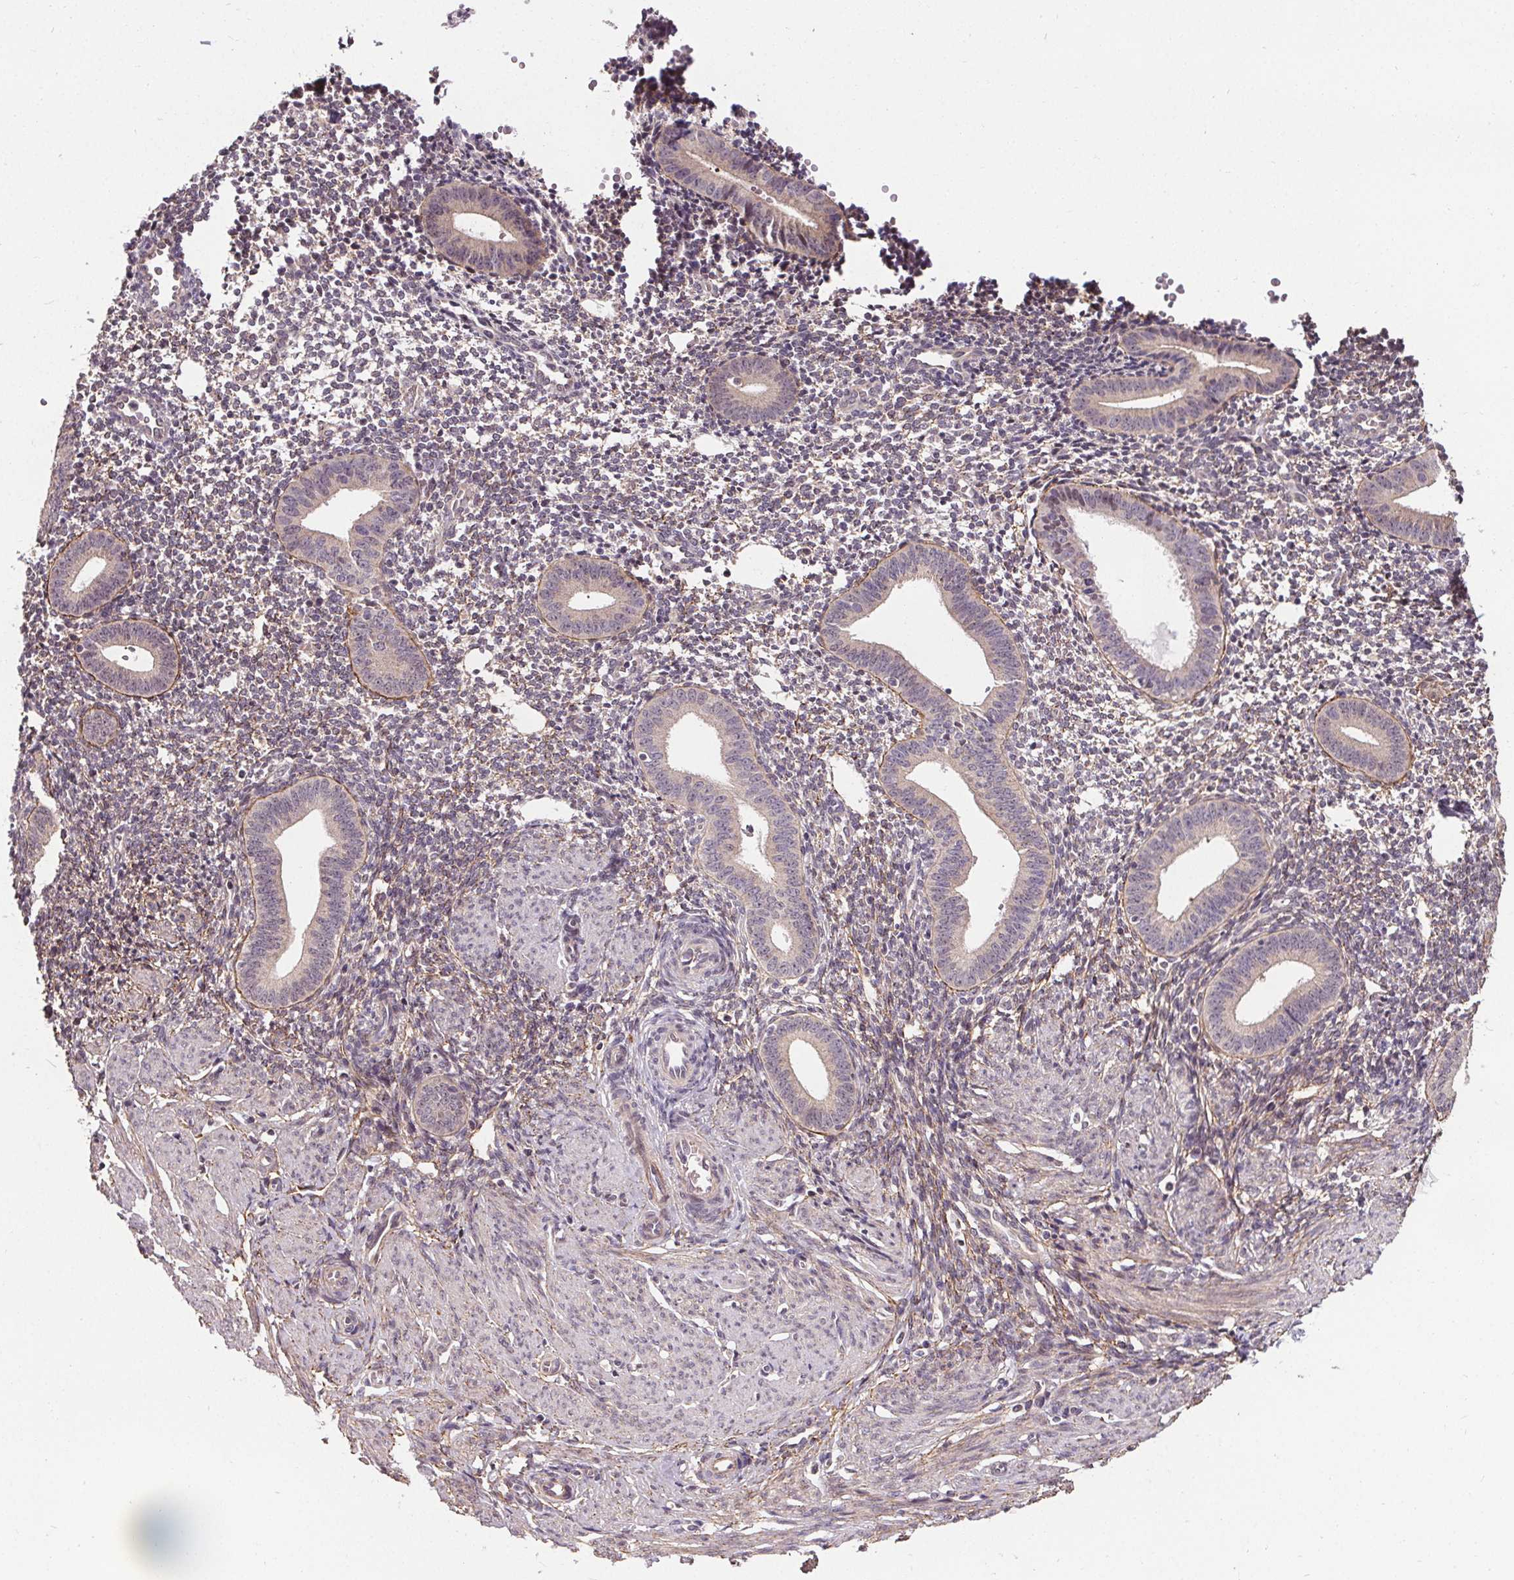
{"staining": {"intensity": "weak", "quantity": "<25%", "location": "nuclear"}, "tissue": "endometrium", "cell_type": "Cells in endometrial stroma", "image_type": "normal", "snomed": [{"axis": "morphology", "description": "Normal tissue, NOS"}, {"axis": "topography", "description": "Endometrium"}], "caption": "Cells in endometrial stroma show no significant expression in benign endometrium. Brightfield microscopy of immunohistochemistry stained with DAB (brown) and hematoxylin (blue), captured at high magnification.", "gene": "KIAA0232", "patient": {"sex": "female", "age": 40}}